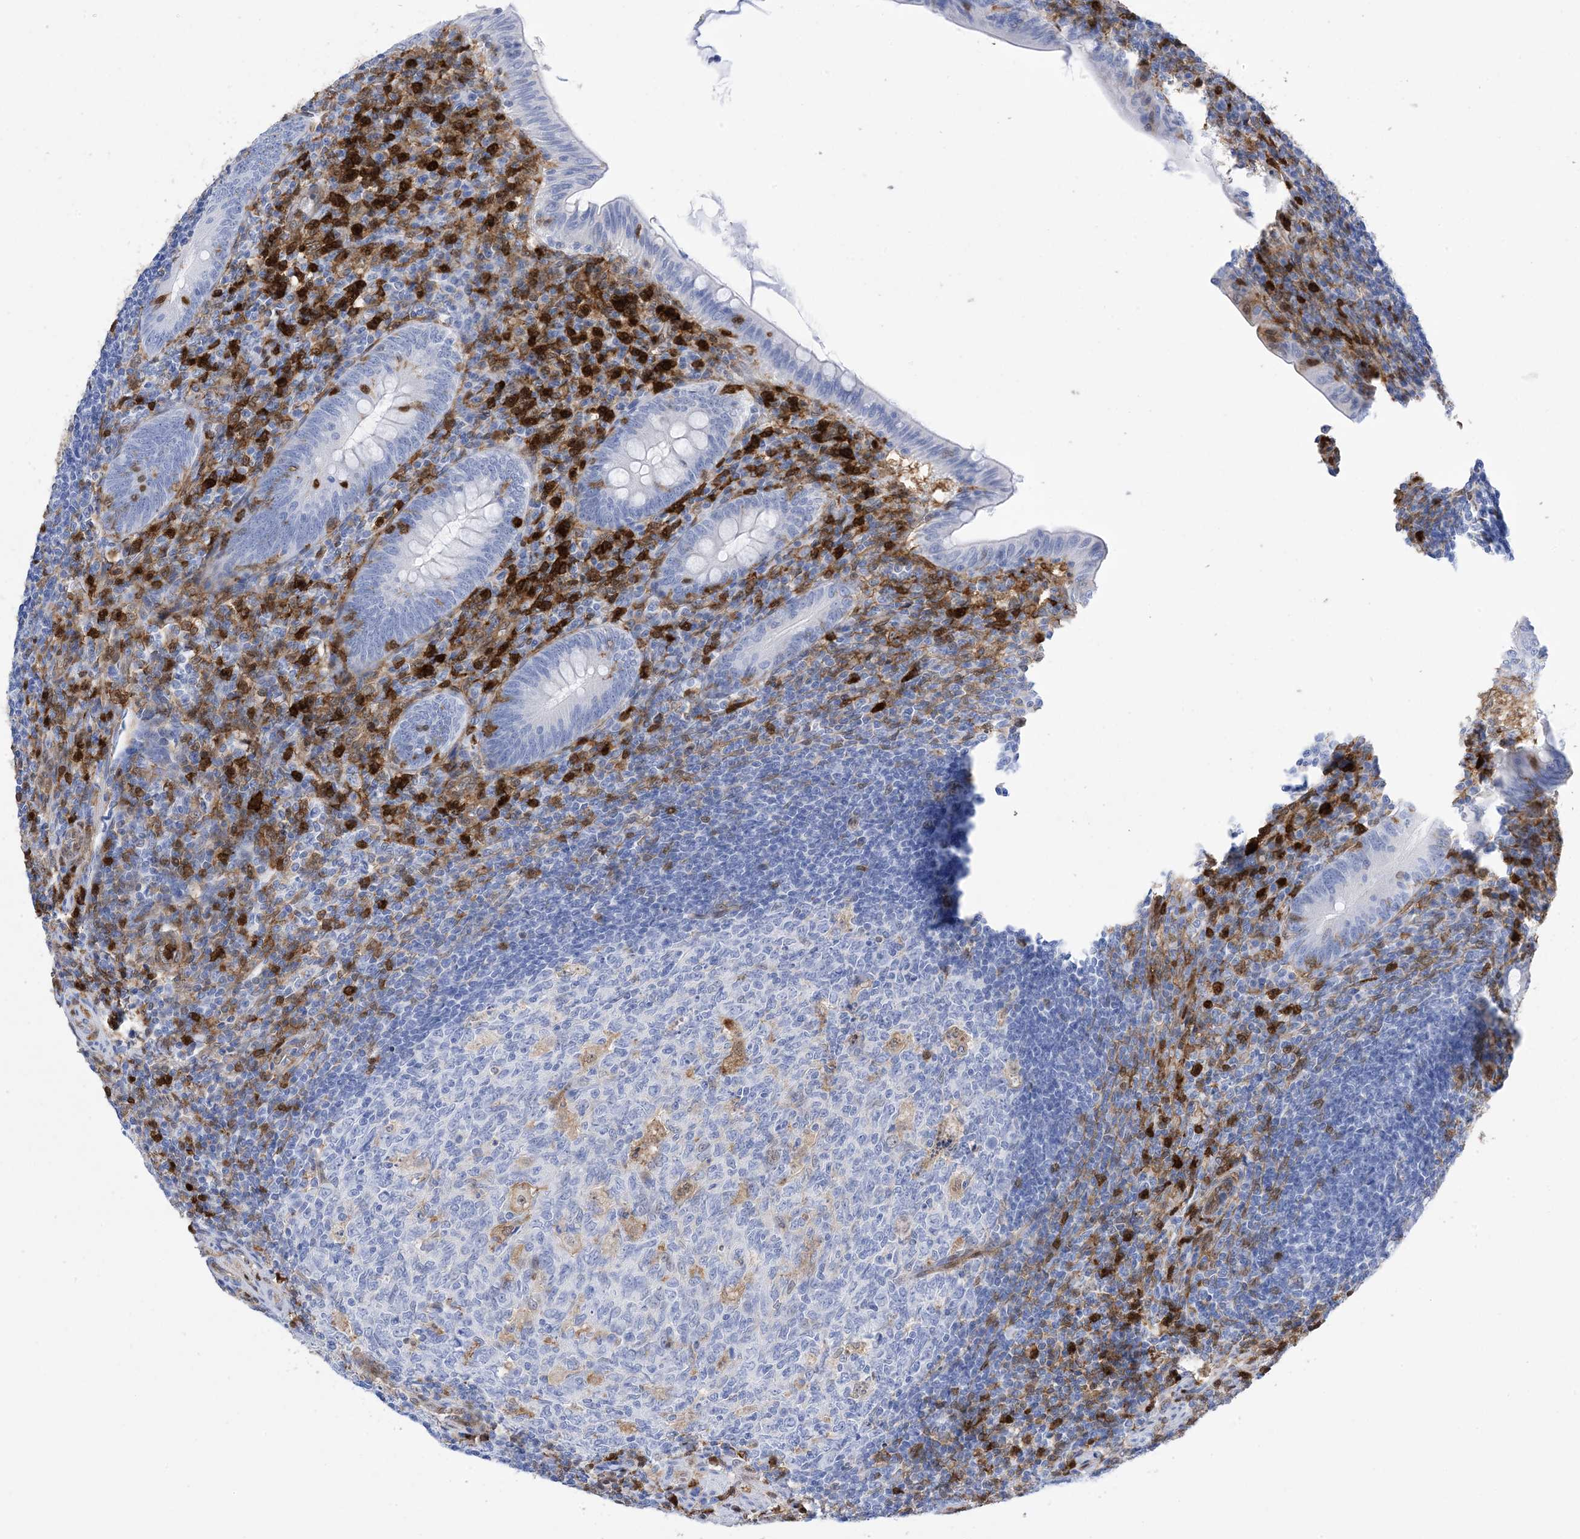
{"staining": {"intensity": "negative", "quantity": "none", "location": "none"}, "tissue": "appendix", "cell_type": "Glandular cells", "image_type": "normal", "snomed": [{"axis": "morphology", "description": "Normal tissue, NOS"}, {"axis": "topography", "description": "Appendix"}], "caption": "Appendix was stained to show a protein in brown. There is no significant expression in glandular cells. (Stains: DAB (3,3'-diaminobenzidine) immunohistochemistry with hematoxylin counter stain, Microscopy: brightfield microscopy at high magnification).", "gene": "ANXA1", "patient": {"sex": "male", "age": 14}}